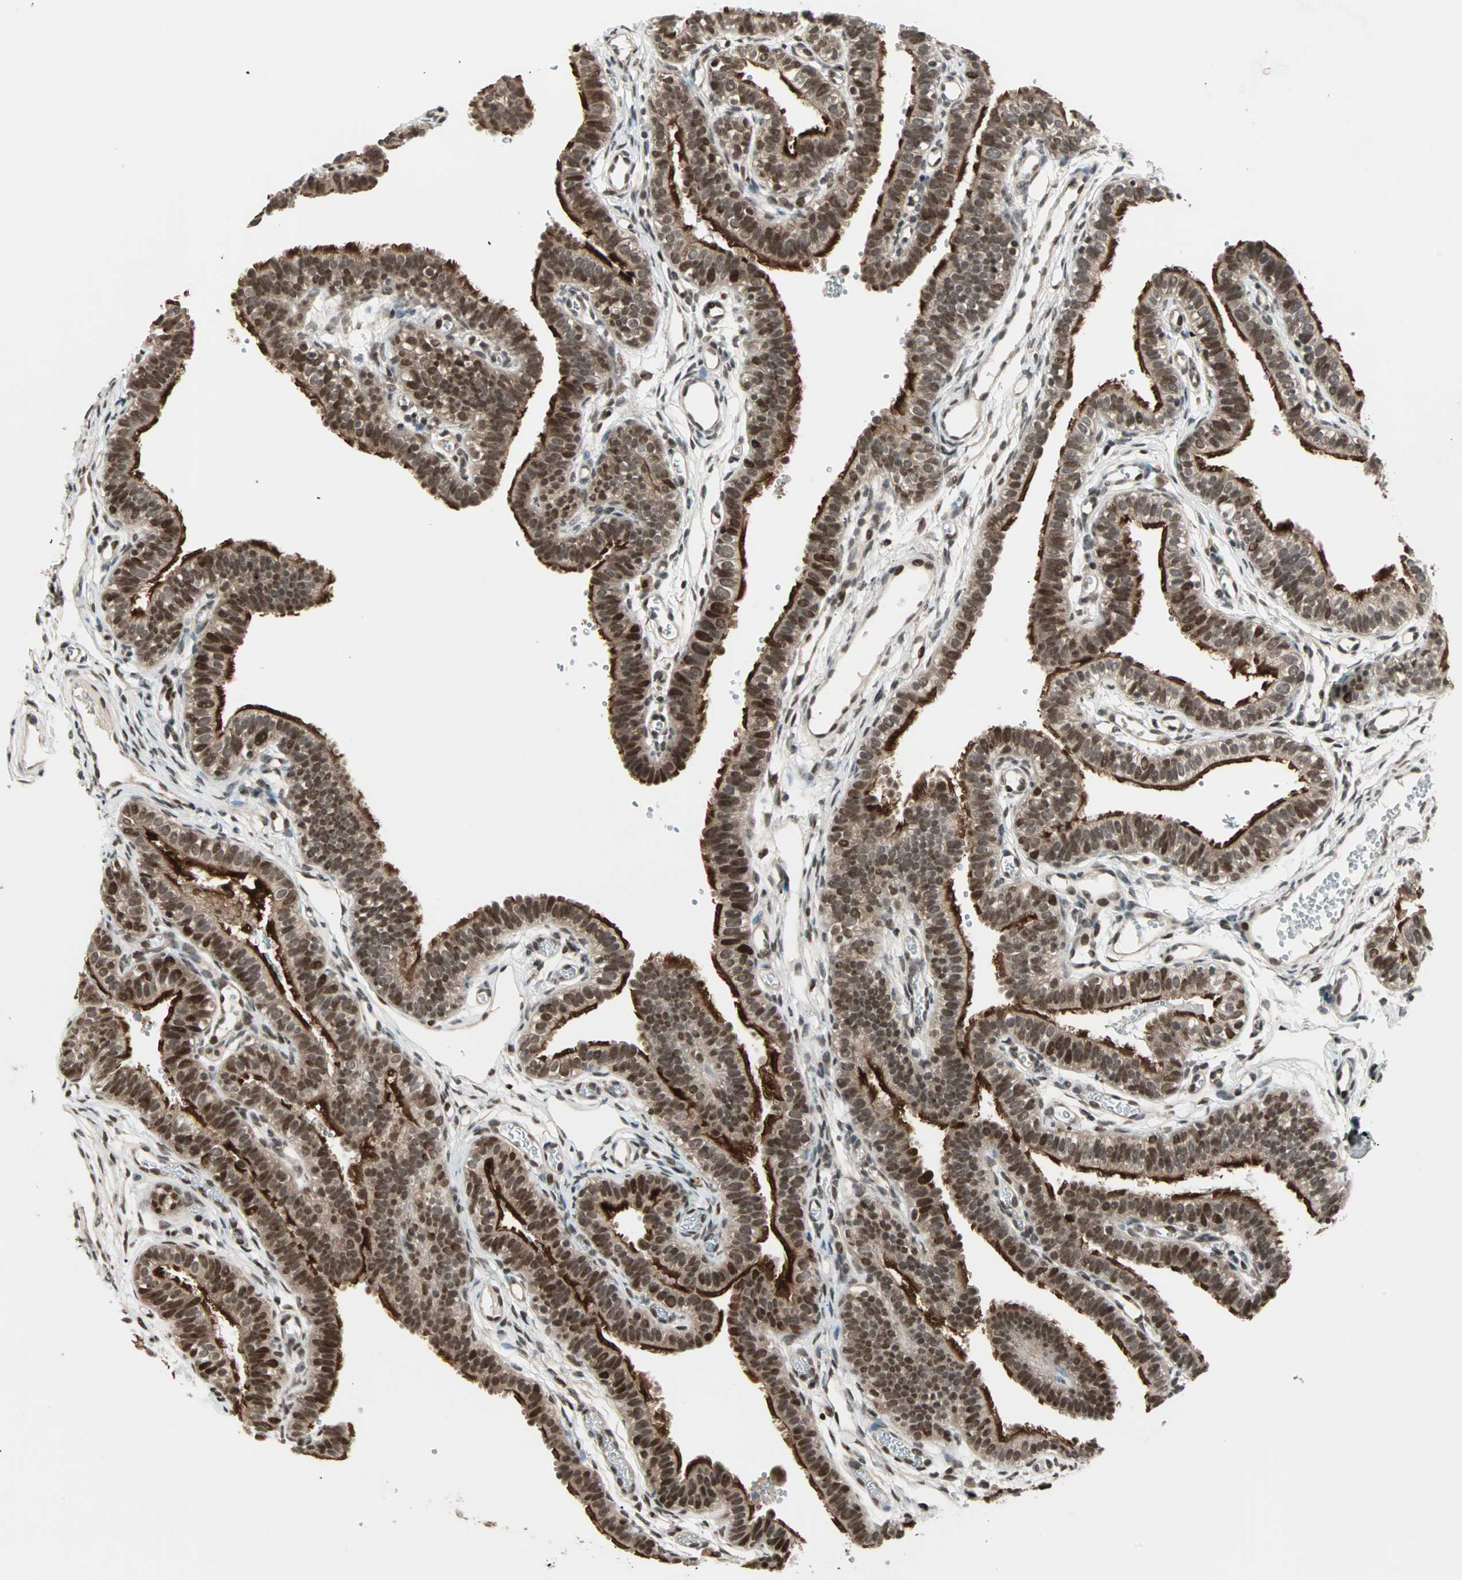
{"staining": {"intensity": "strong", "quantity": ">75%", "location": "cytoplasmic/membranous,nuclear"}, "tissue": "fallopian tube", "cell_type": "Glandular cells", "image_type": "normal", "snomed": [{"axis": "morphology", "description": "Normal tissue, NOS"}, {"axis": "topography", "description": "Fallopian tube"}, {"axis": "topography", "description": "Placenta"}], "caption": "Human fallopian tube stained for a protein (brown) demonstrates strong cytoplasmic/membranous,nuclear positive staining in approximately >75% of glandular cells.", "gene": "ZNF44", "patient": {"sex": "female", "age": 34}}